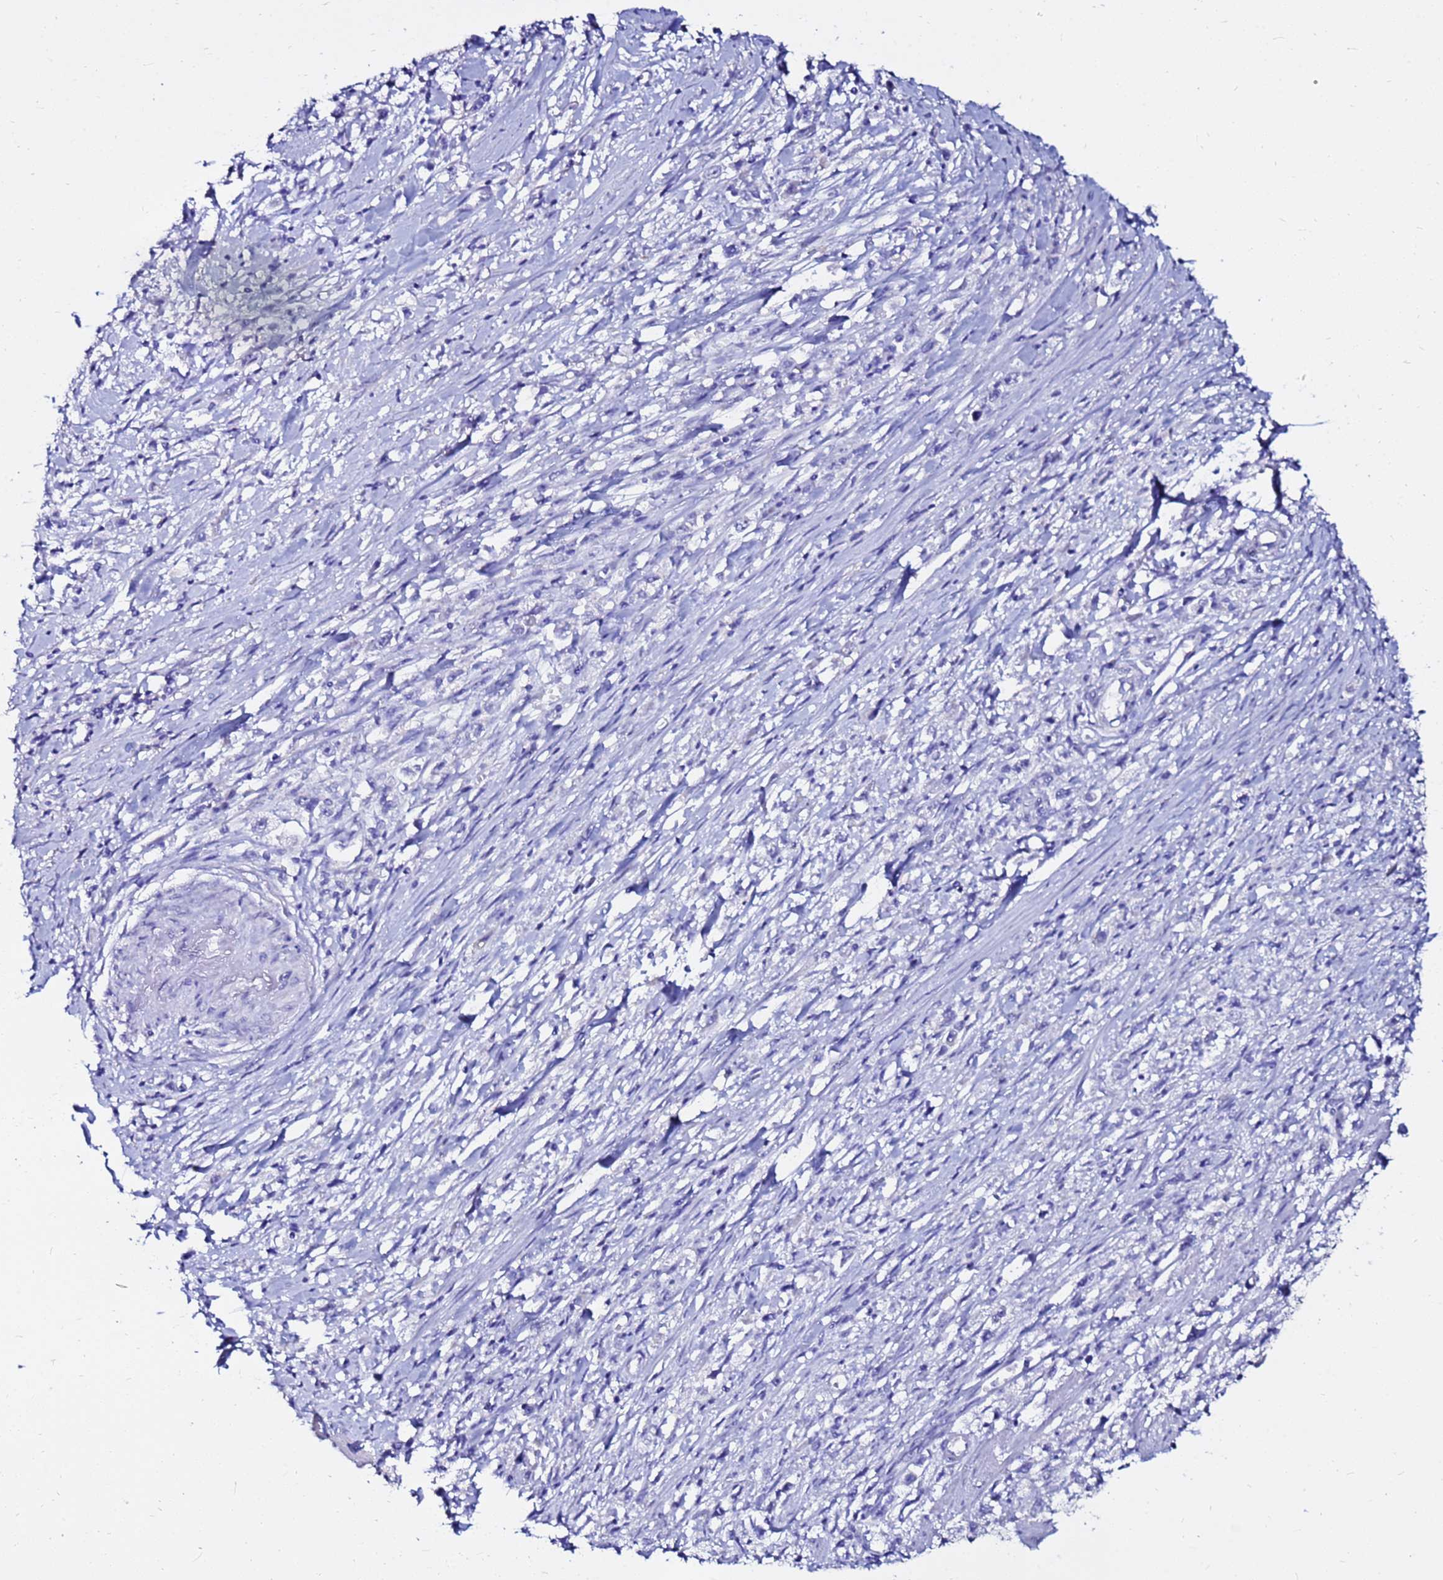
{"staining": {"intensity": "negative", "quantity": "none", "location": "none"}, "tissue": "stomach cancer", "cell_type": "Tumor cells", "image_type": "cancer", "snomed": [{"axis": "morphology", "description": "Adenocarcinoma, NOS"}, {"axis": "topography", "description": "Stomach"}], "caption": "IHC of stomach cancer (adenocarcinoma) demonstrates no expression in tumor cells.", "gene": "PPP1R14C", "patient": {"sex": "female", "age": 59}}